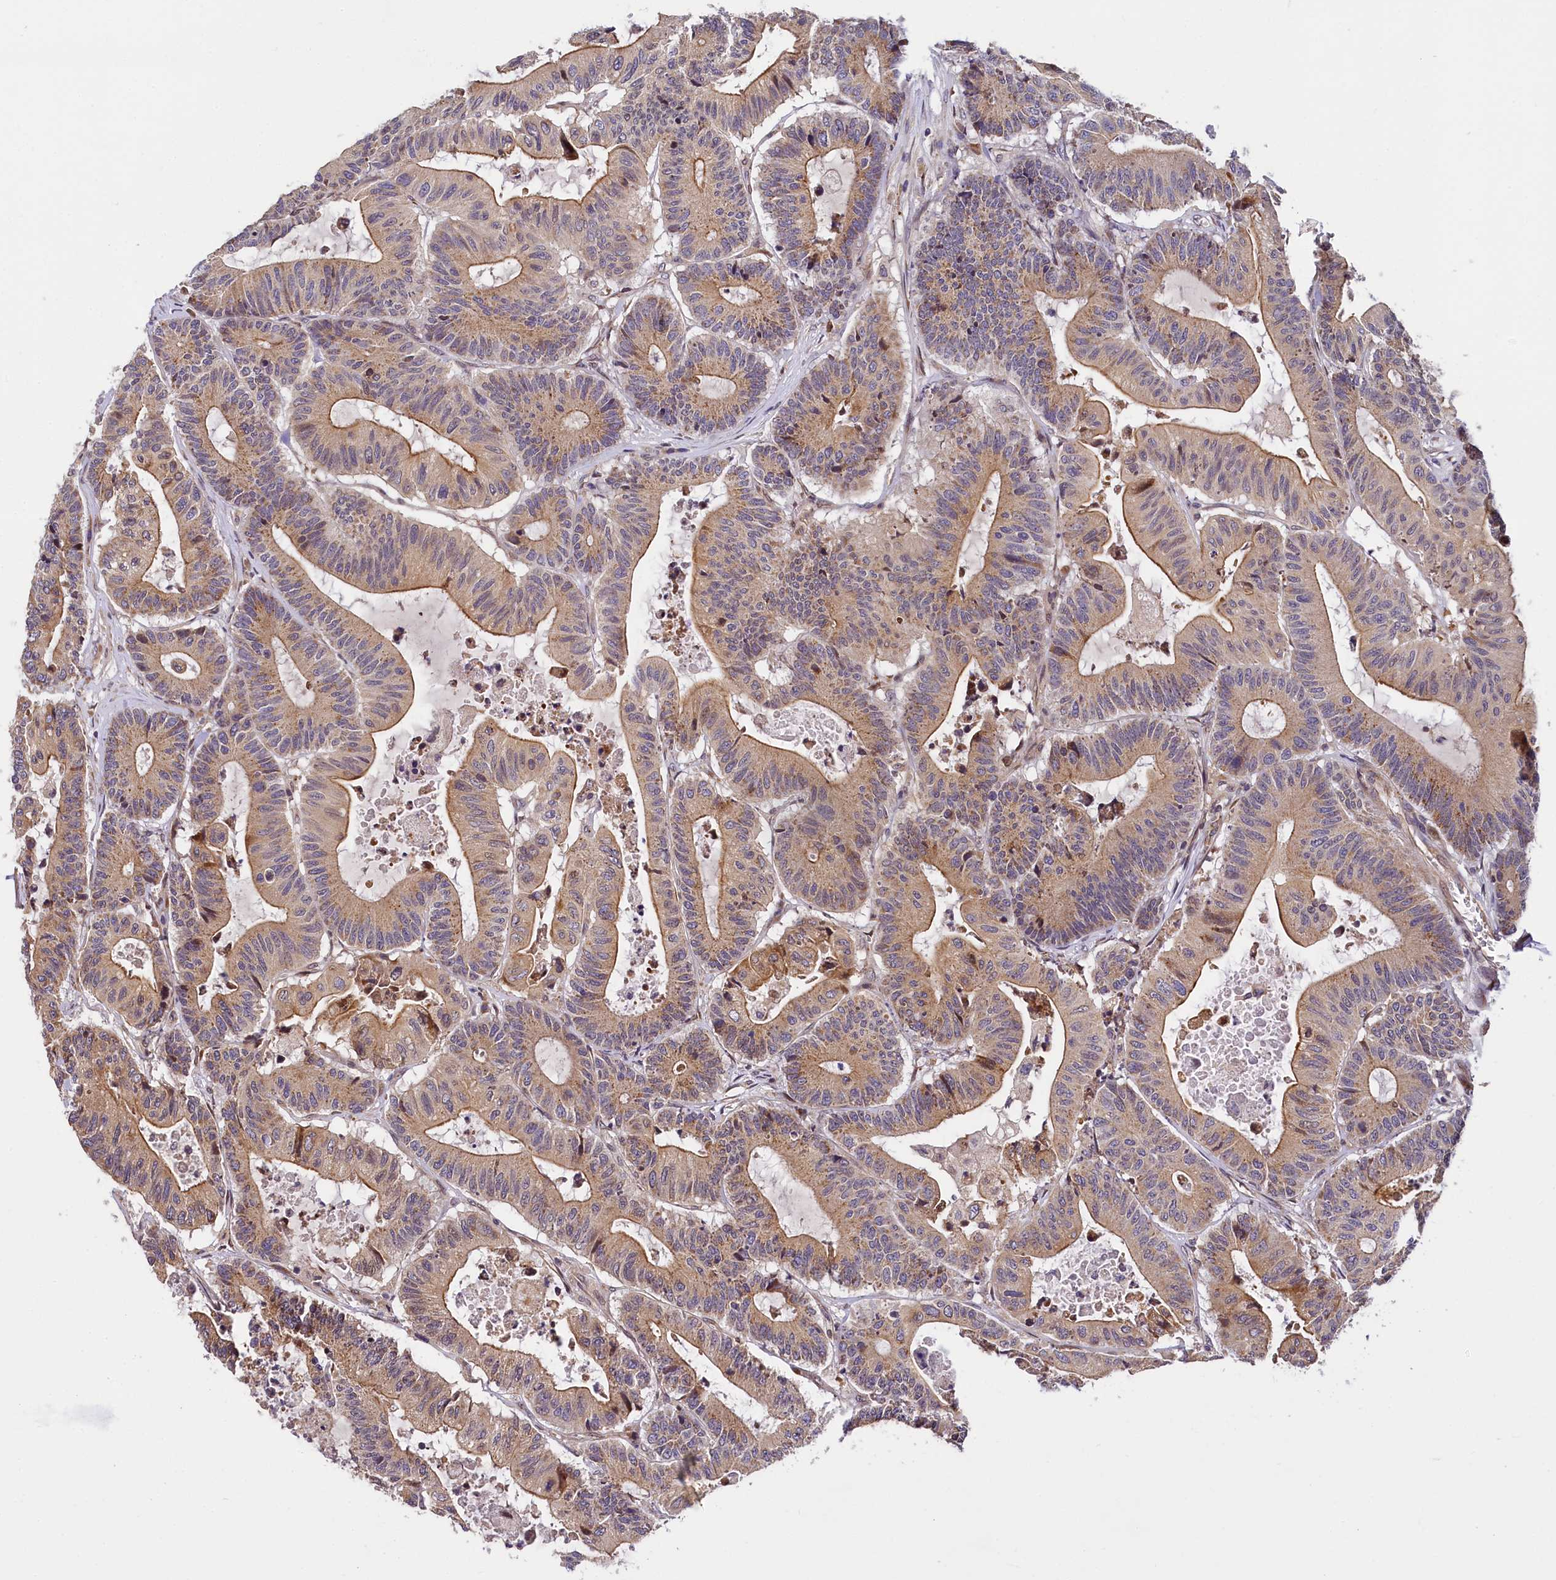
{"staining": {"intensity": "moderate", "quantity": ">75%", "location": "cytoplasmic/membranous"}, "tissue": "colorectal cancer", "cell_type": "Tumor cells", "image_type": "cancer", "snomed": [{"axis": "morphology", "description": "Adenocarcinoma, NOS"}, {"axis": "topography", "description": "Colon"}], "caption": "A medium amount of moderate cytoplasmic/membranous staining is identified in about >75% of tumor cells in adenocarcinoma (colorectal) tissue. The staining is performed using DAB brown chromogen to label protein expression. The nuclei are counter-stained blue using hematoxylin.", "gene": "SUPV3L1", "patient": {"sex": "female", "age": 84}}